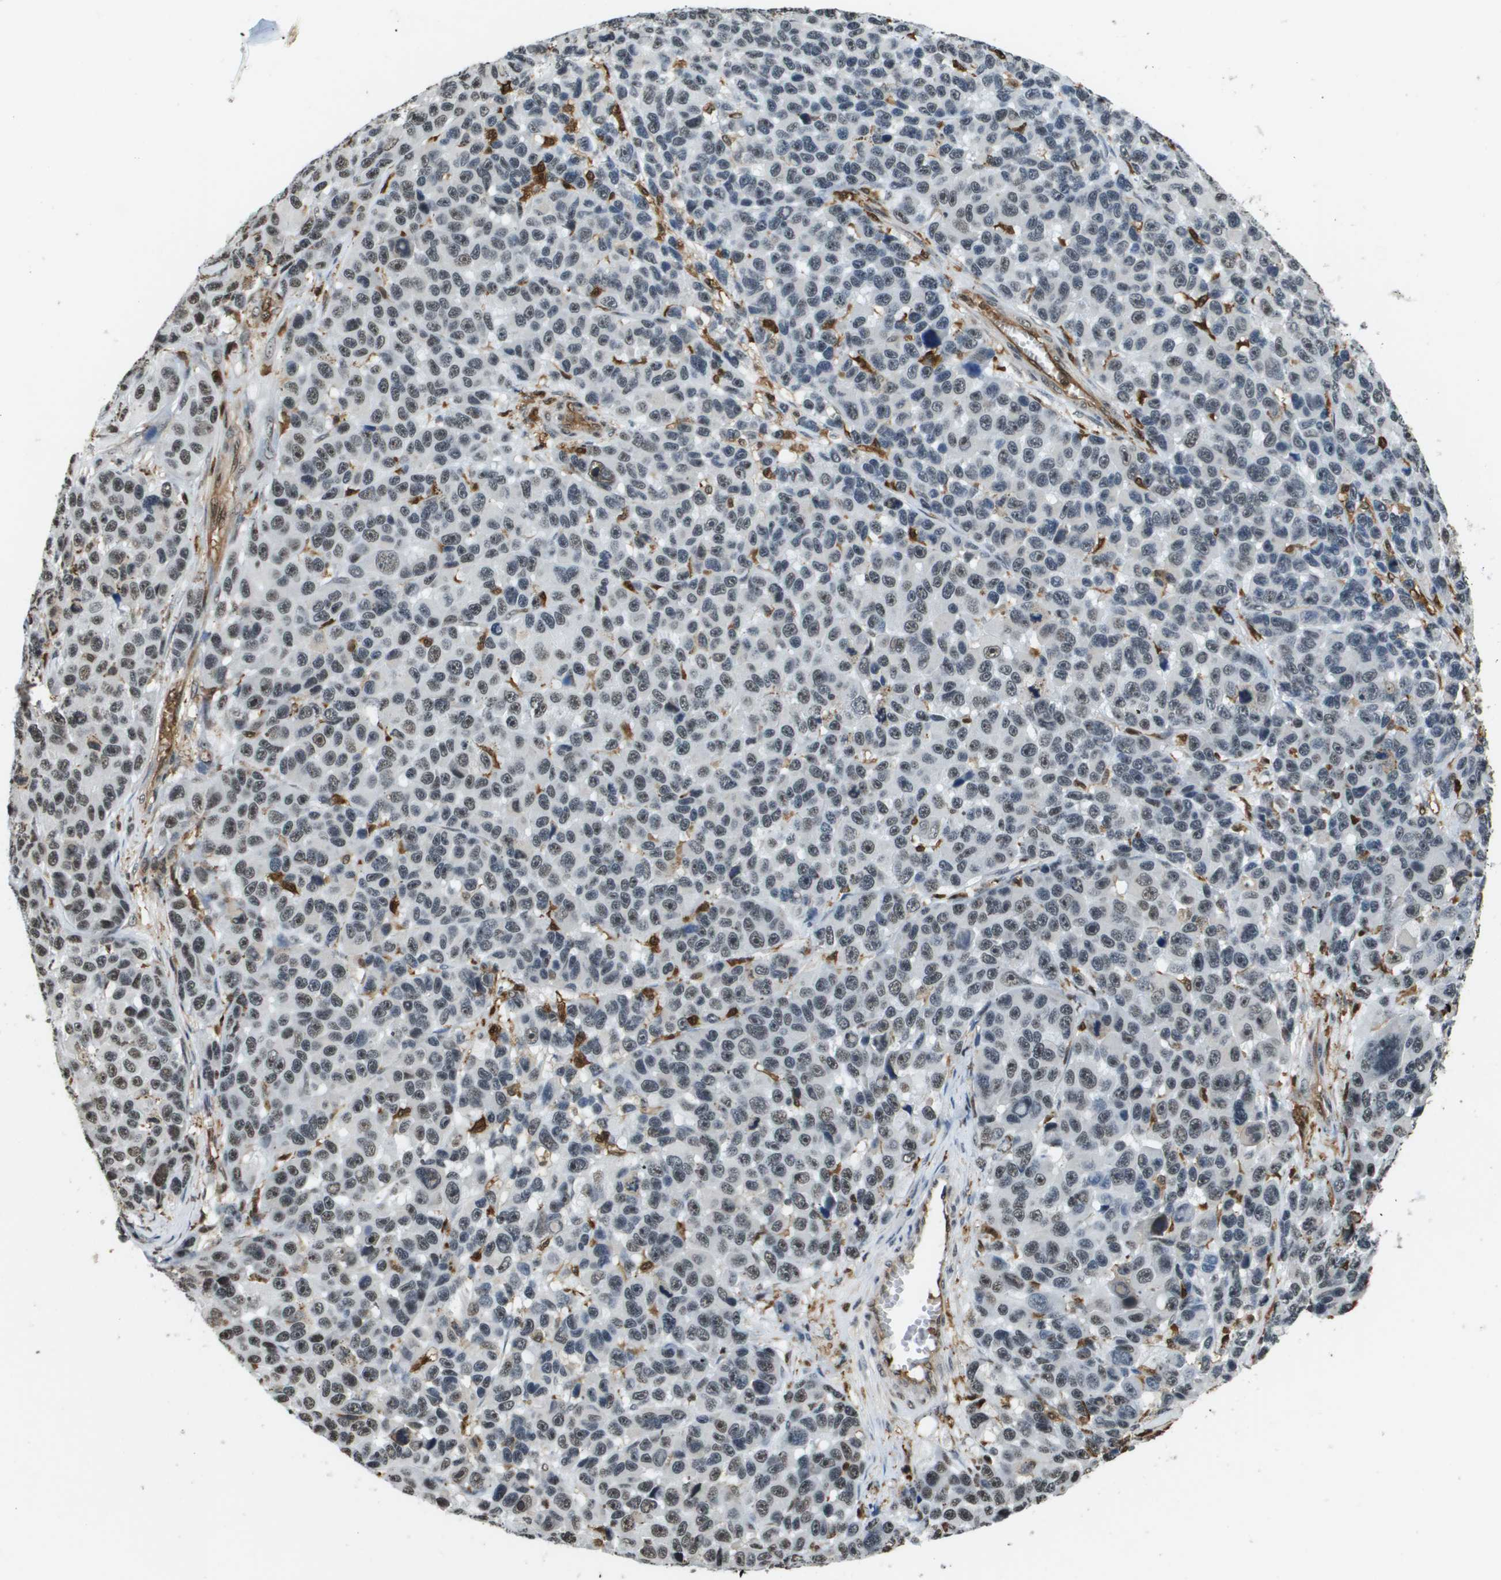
{"staining": {"intensity": "weak", "quantity": "25%-75%", "location": "nuclear"}, "tissue": "melanoma", "cell_type": "Tumor cells", "image_type": "cancer", "snomed": [{"axis": "morphology", "description": "Malignant melanoma, NOS"}, {"axis": "topography", "description": "Skin"}], "caption": "Weak nuclear staining for a protein is seen in approximately 25%-75% of tumor cells of malignant melanoma using IHC.", "gene": "EP400", "patient": {"sex": "male", "age": 53}}